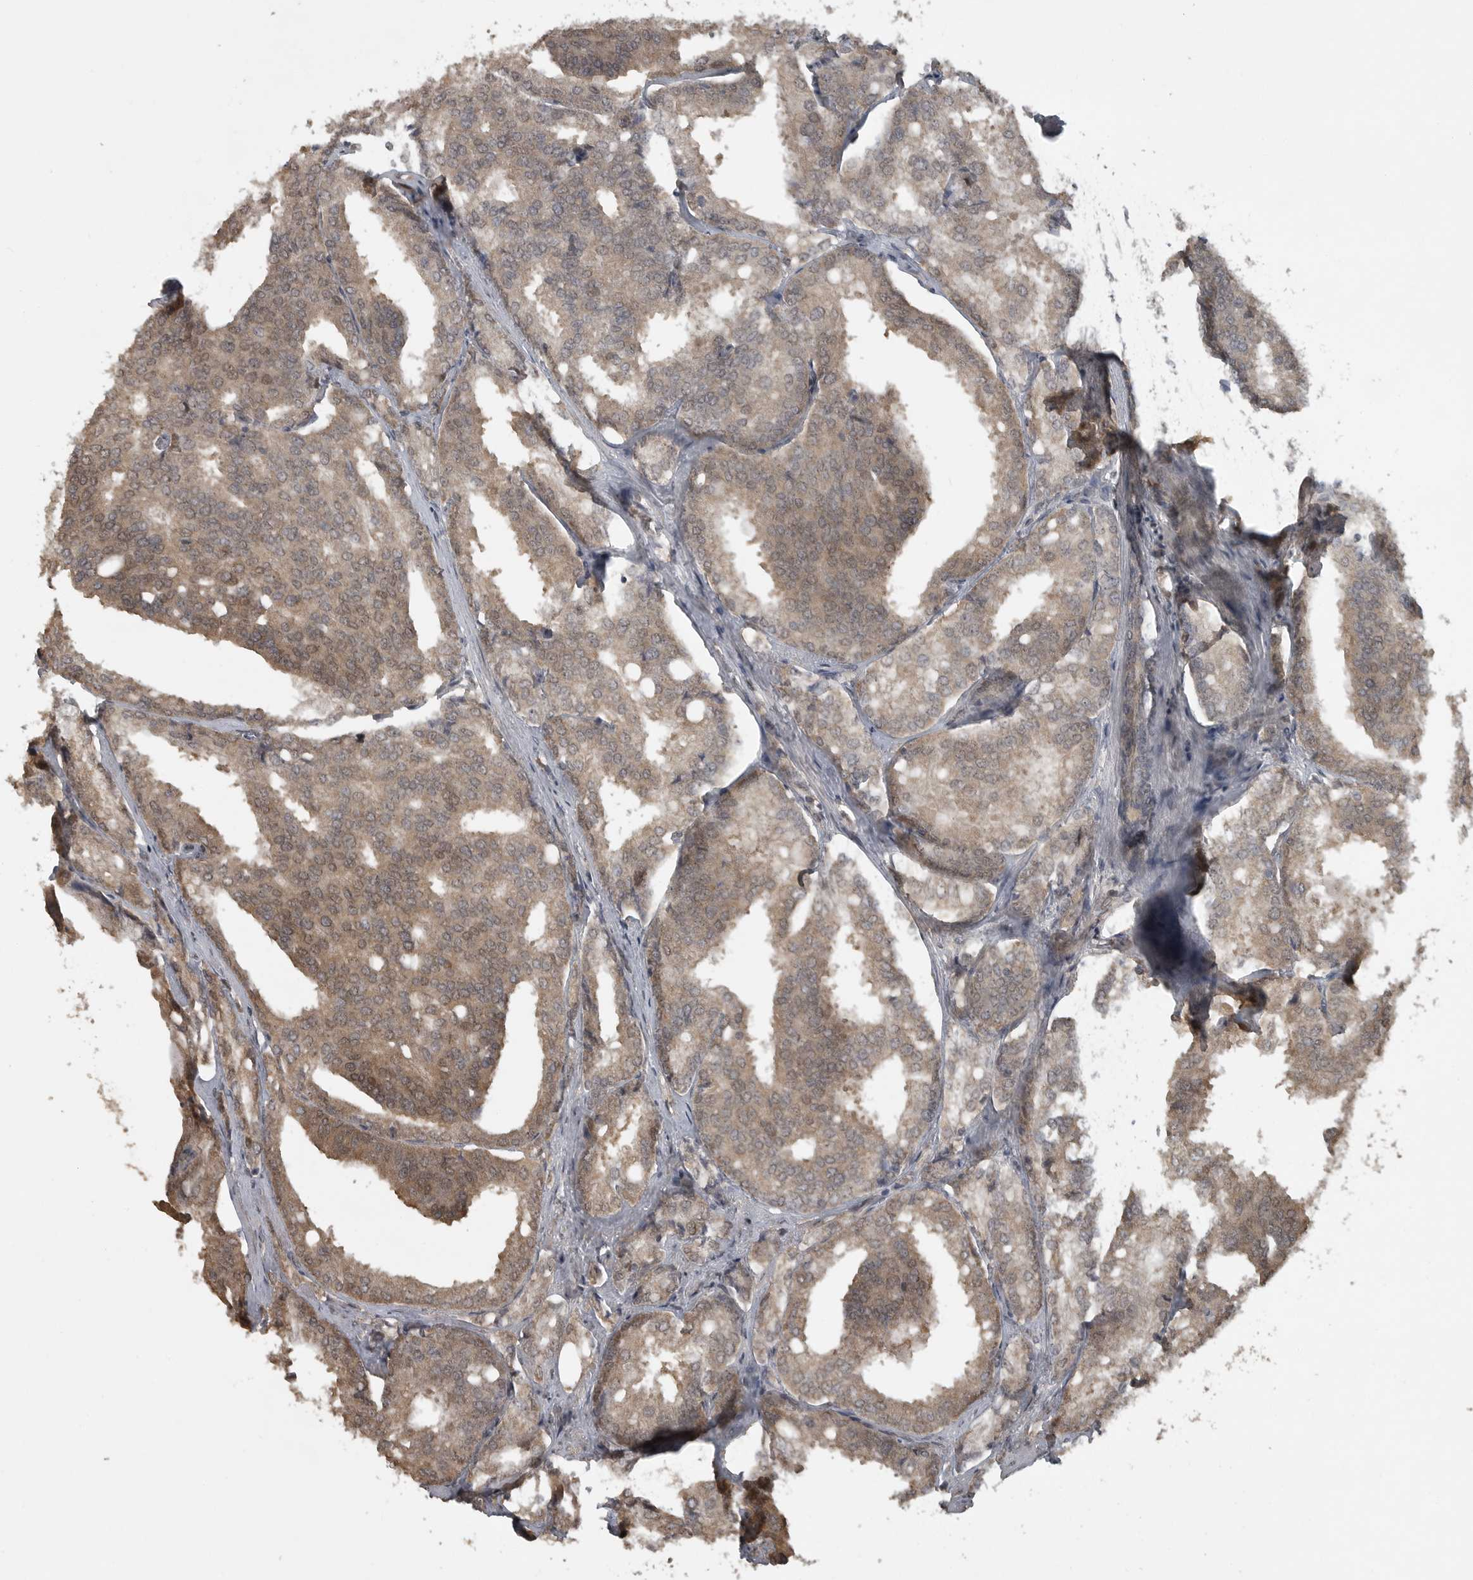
{"staining": {"intensity": "weak", "quantity": ">75%", "location": "cytoplasmic/membranous"}, "tissue": "prostate cancer", "cell_type": "Tumor cells", "image_type": "cancer", "snomed": [{"axis": "morphology", "description": "Adenocarcinoma, High grade"}, {"axis": "topography", "description": "Prostate"}], "caption": "Prostate cancer (adenocarcinoma (high-grade)) was stained to show a protein in brown. There is low levels of weak cytoplasmic/membranous staining in approximately >75% of tumor cells.", "gene": "LLGL1", "patient": {"sex": "male", "age": 50}}